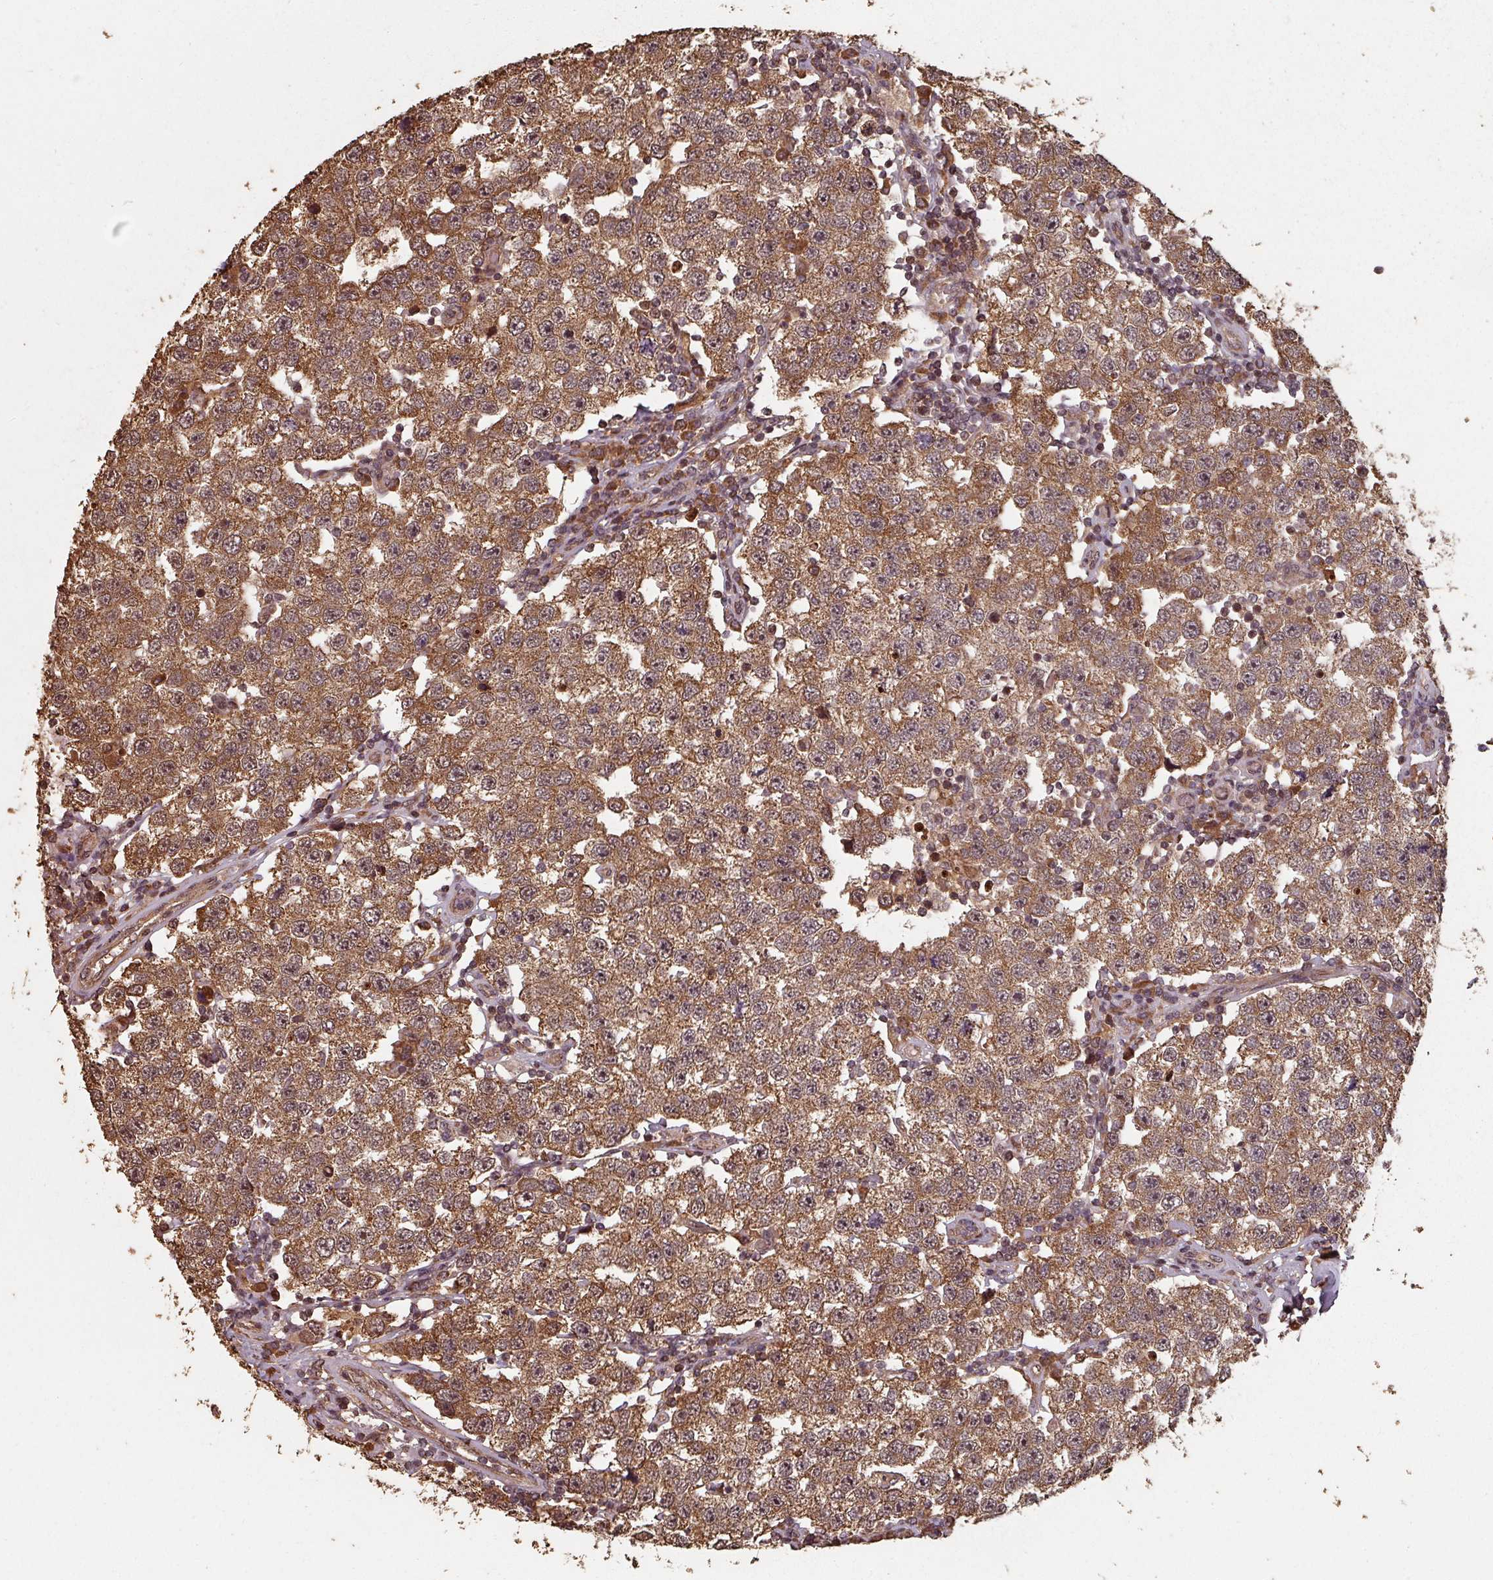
{"staining": {"intensity": "moderate", "quantity": ">75%", "location": "cytoplasmic/membranous,nuclear"}, "tissue": "testis cancer", "cell_type": "Tumor cells", "image_type": "cancer", "snomed": [{"axis": "morphology", "description": "Seminoma, NOS"}, {"axis": "topography", "description": "Testis"}], "caption": "A micrograph of testis cancer stained for a protein shows moderate cytoplasmic/membranous and nuclear brown staining in tumor cells. (Stains: DAB (3,3'-diaminobenzidine) in brown, nuclei in blue, Microscopy: brightfield microscopy at high magnification).", "gene": "EID1", "patient": {"sex": "male", "age": 34}}